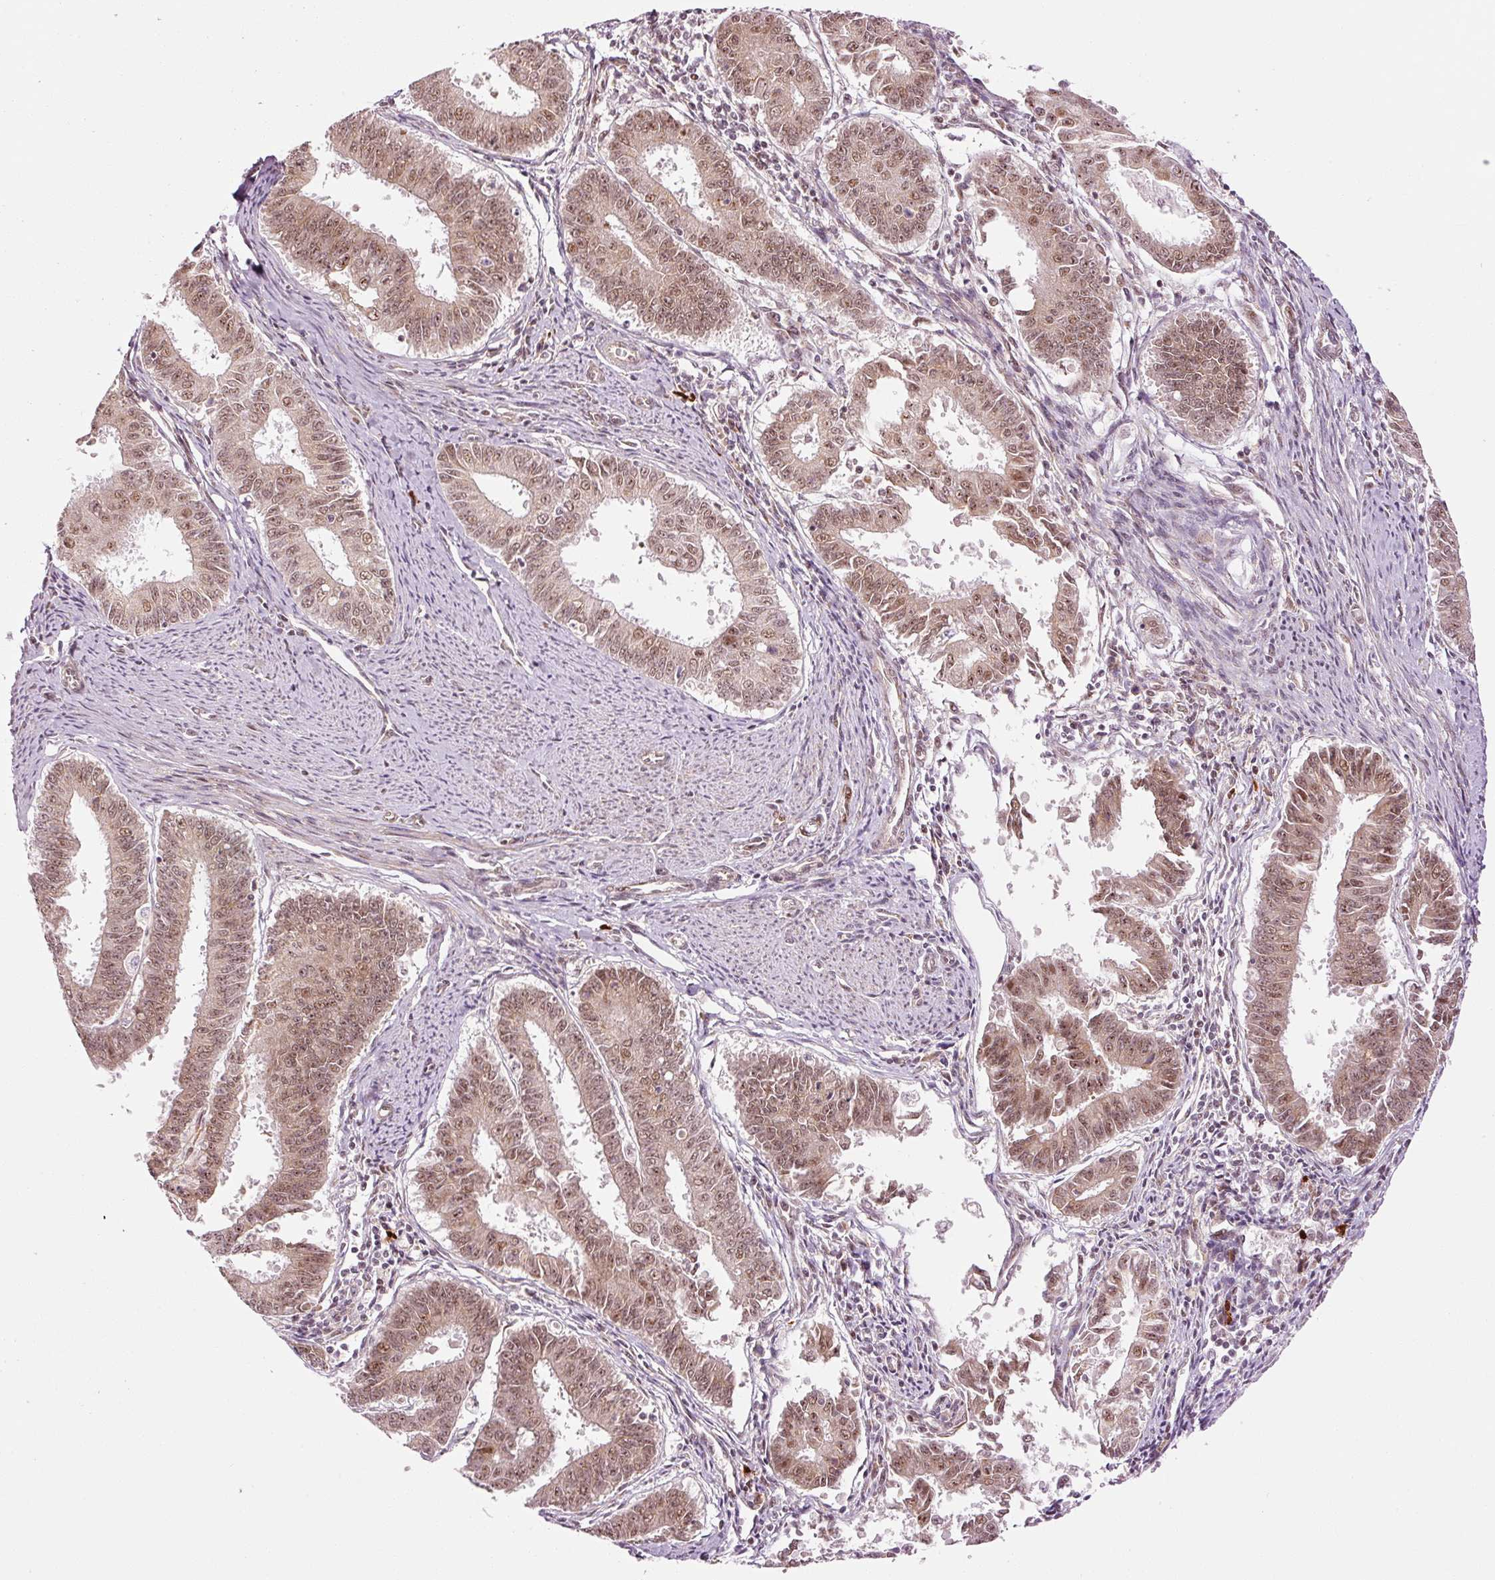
{"staining": {"intensity": "moderate", "quantity": ">75%", "location": "cytoplasmic/membranous,nuclear"}, "tissue": "endometrial cancer", "cell_type": "Tumor cells", "image_type": "cancer", "snomed": [{"axis": "morphology", "description": "Adenocarcinoma, NOS"}, {"axis": "topography", "description": "Endometrium"}], "caption": "Endometrial cancer tissue displays moderate cytoplasmic/membranous and nuclear positivity in approximately >75% of tumor cells", "gene": "ANKRD20A1", "patient": {"sex": "female", "age": 73}}